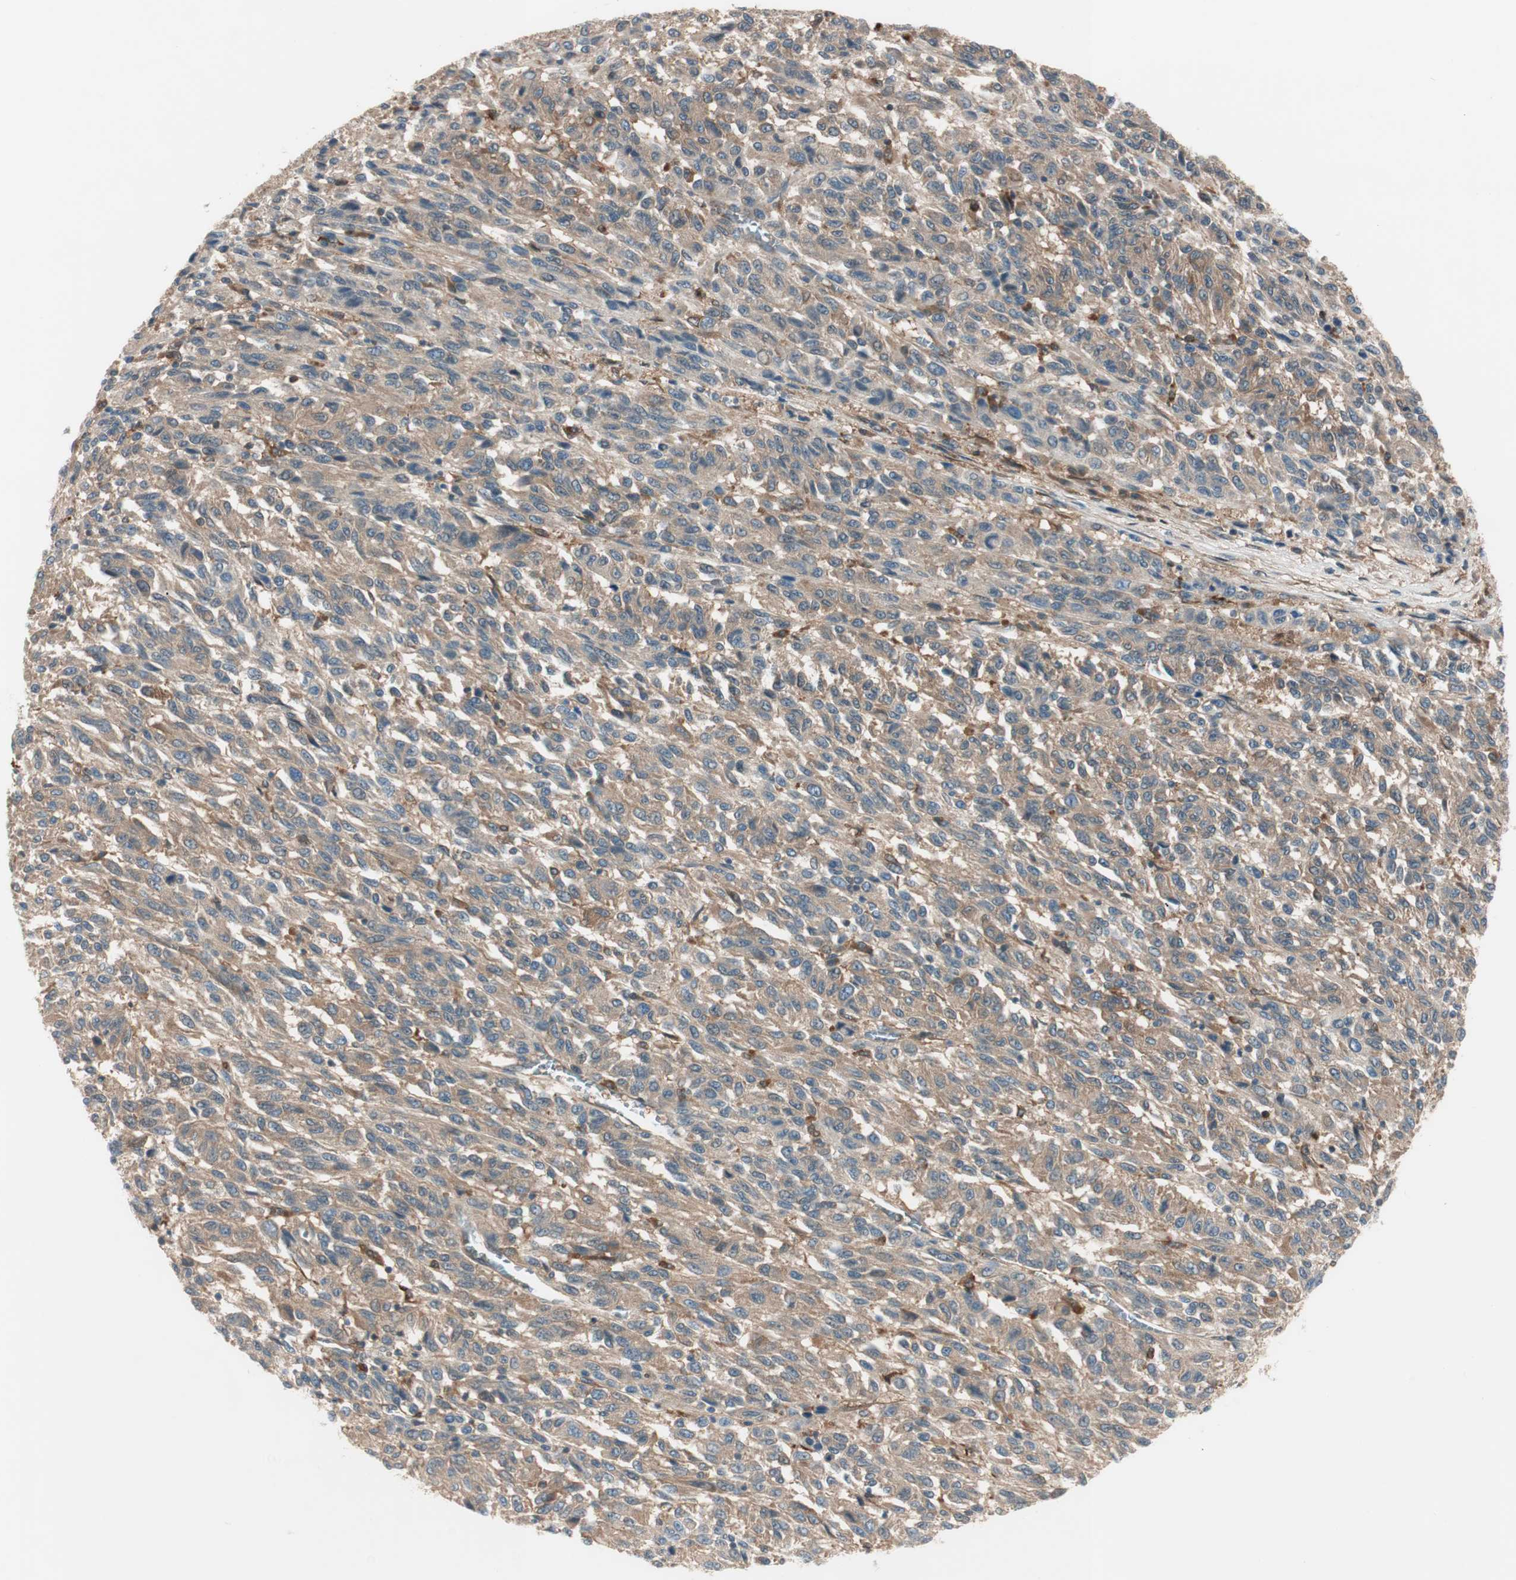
{"staining": {"intensity": "weak", "quantity": ">75%", "location": "cytoplasmic/membranous"}, "tissue": "melanoma", "cell_type": "Tumor cells", "image_type": "cancer", "snomed": [{"axis": "morphology", "description": "Malignant melanoma, Metastatic site"}, {"axis": "topography", "description": "Lung"}], "caption": "Brown immunohistochemical staining in human malignant melanoma (metastatic site) exhibits weak cytoplasmic/membranous staining in approximately >75% of tumor cells.", "gene": "GALT", "patient": {"sex": "male", "age": 64}}